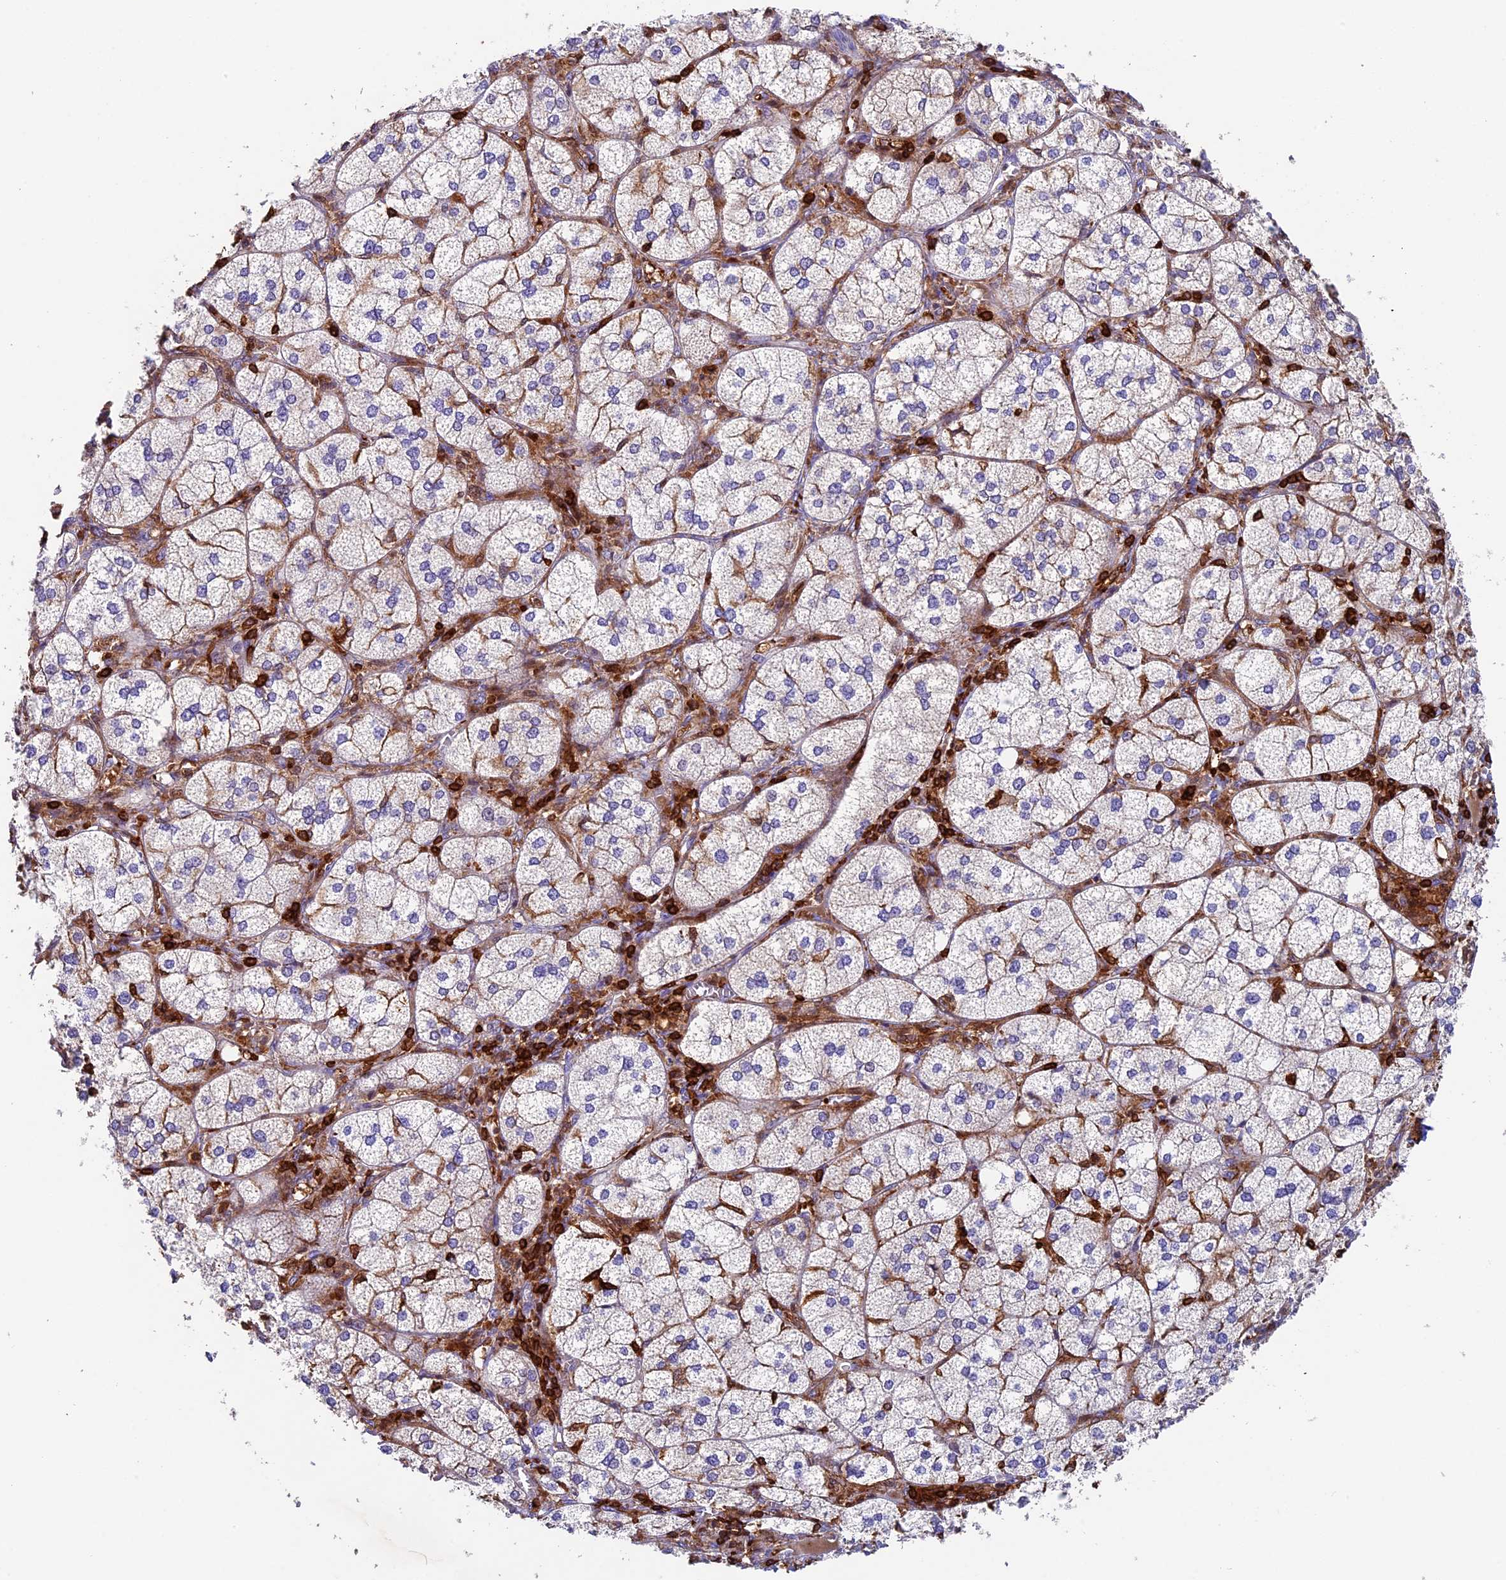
{"staining": {"intensity": "moderate", "quantity": "25%-75%", "location": "cytoplasmic/membranous"}, "tissue": "adrenal gland", "cell_type": "Glandular cells", "image_type": "normal", "snomed": [{"axis": "morphology", "description": "Normal tissue, NOS"}, {"axis": "topography", "description": "Adrenal gland"}], "caption": "Adrenal gland stained for a protein demonstrates moderate cytoplasmic/membranous positivity in glandular cells. The protein is shown in brown color, while the nuclei are stained blue.", "gene": "ADAT1", "patient": {"sex": "female", "age": 61}}